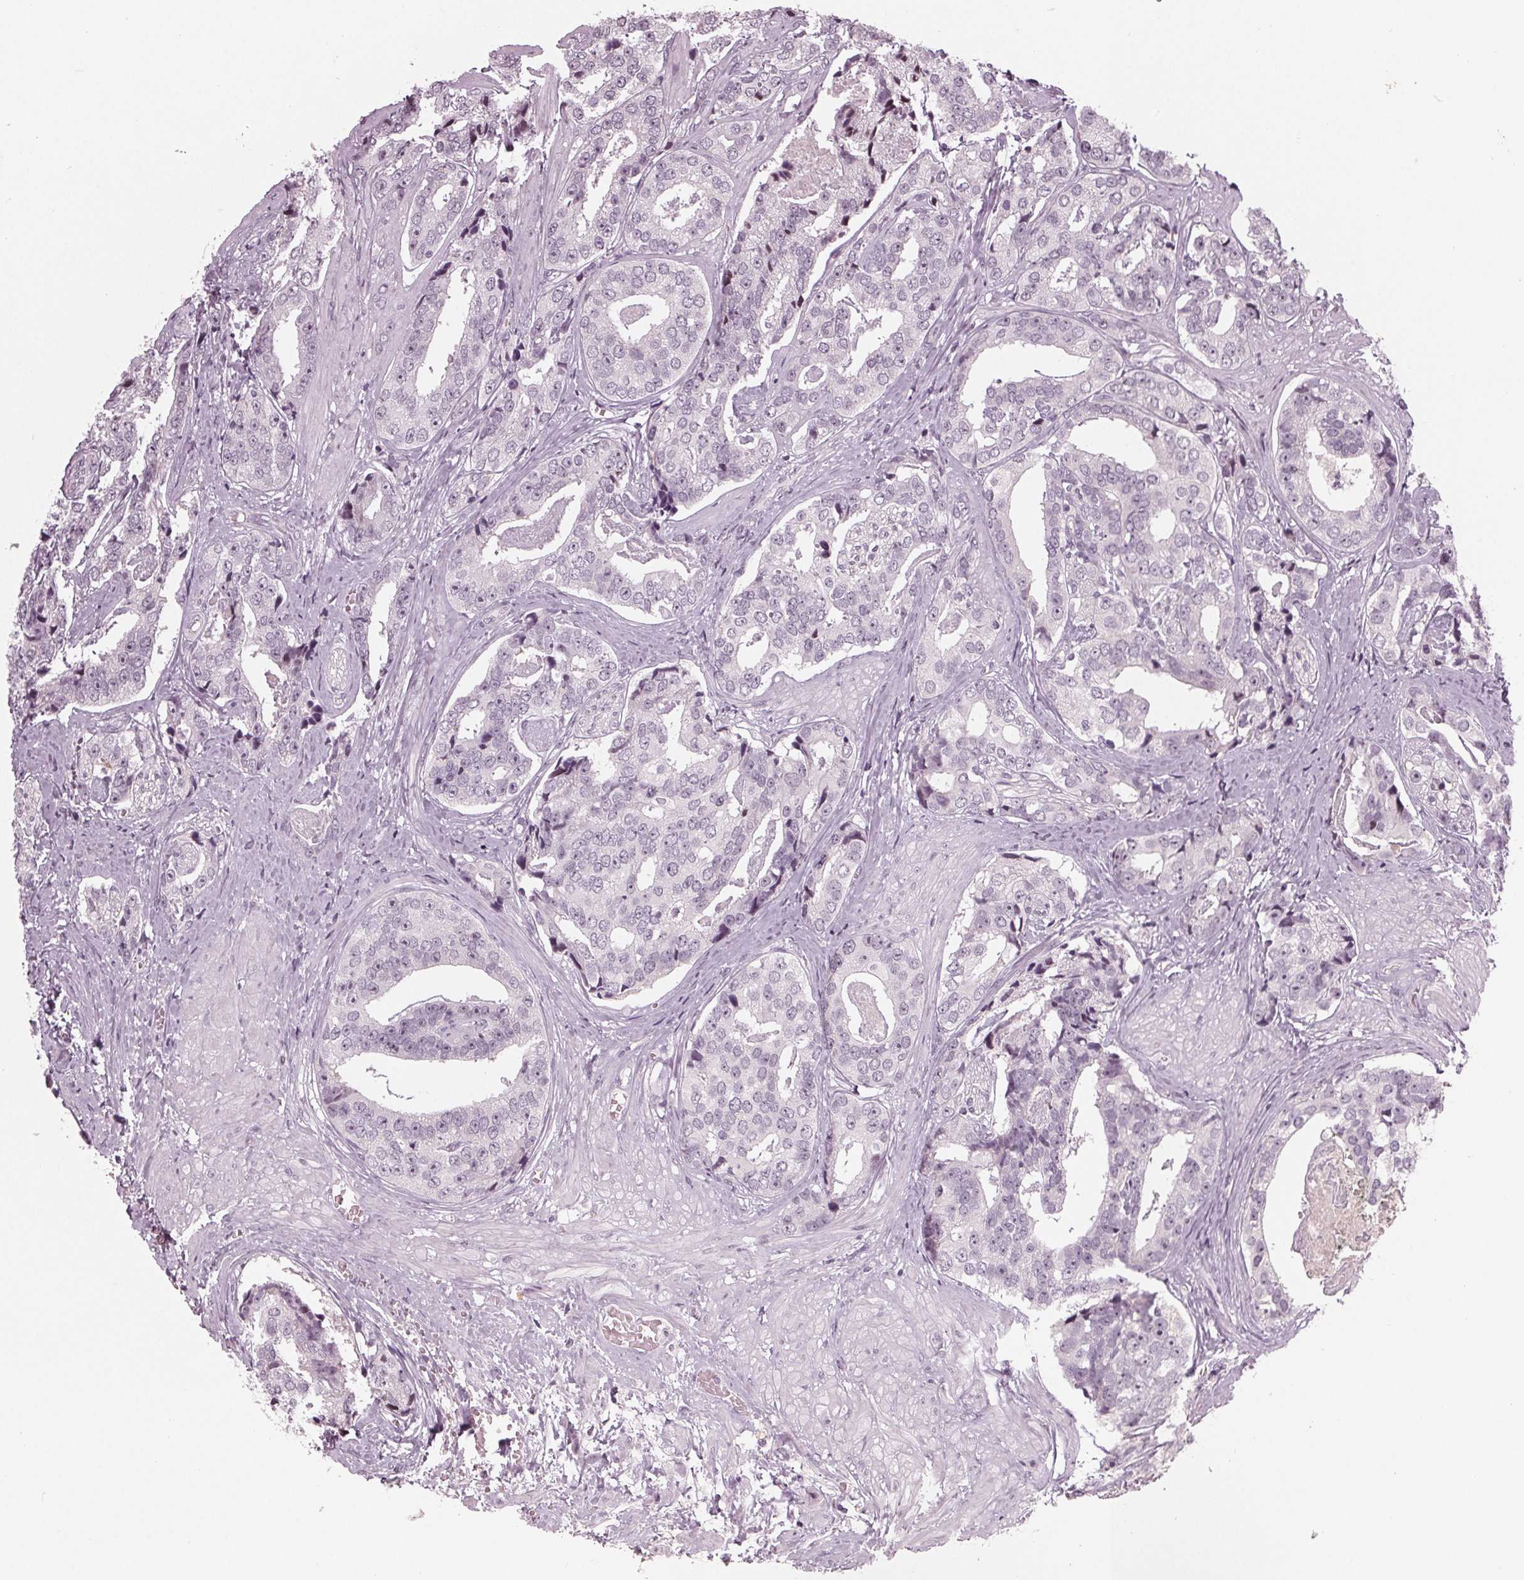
{"staining": {"intensity": "negative", "quantity": "none", "location": "none"}, "tissue": "prostate cancer", "cell_type": "Tumor cells", "image_type": "cancer", "snomed": [{"axis": "morphology", "description": "Adenocarcinoma, High grade"}, {"axis": "topography", "description": "Prostate"}], "caption": "A histopathology image of prostate cancer (high-grade adenocarcinoma) stained for a protein displays no brown staining in tumor cells.", "gene": "ADPRHL1", "patient": {"sex": "male", "age": 71}}